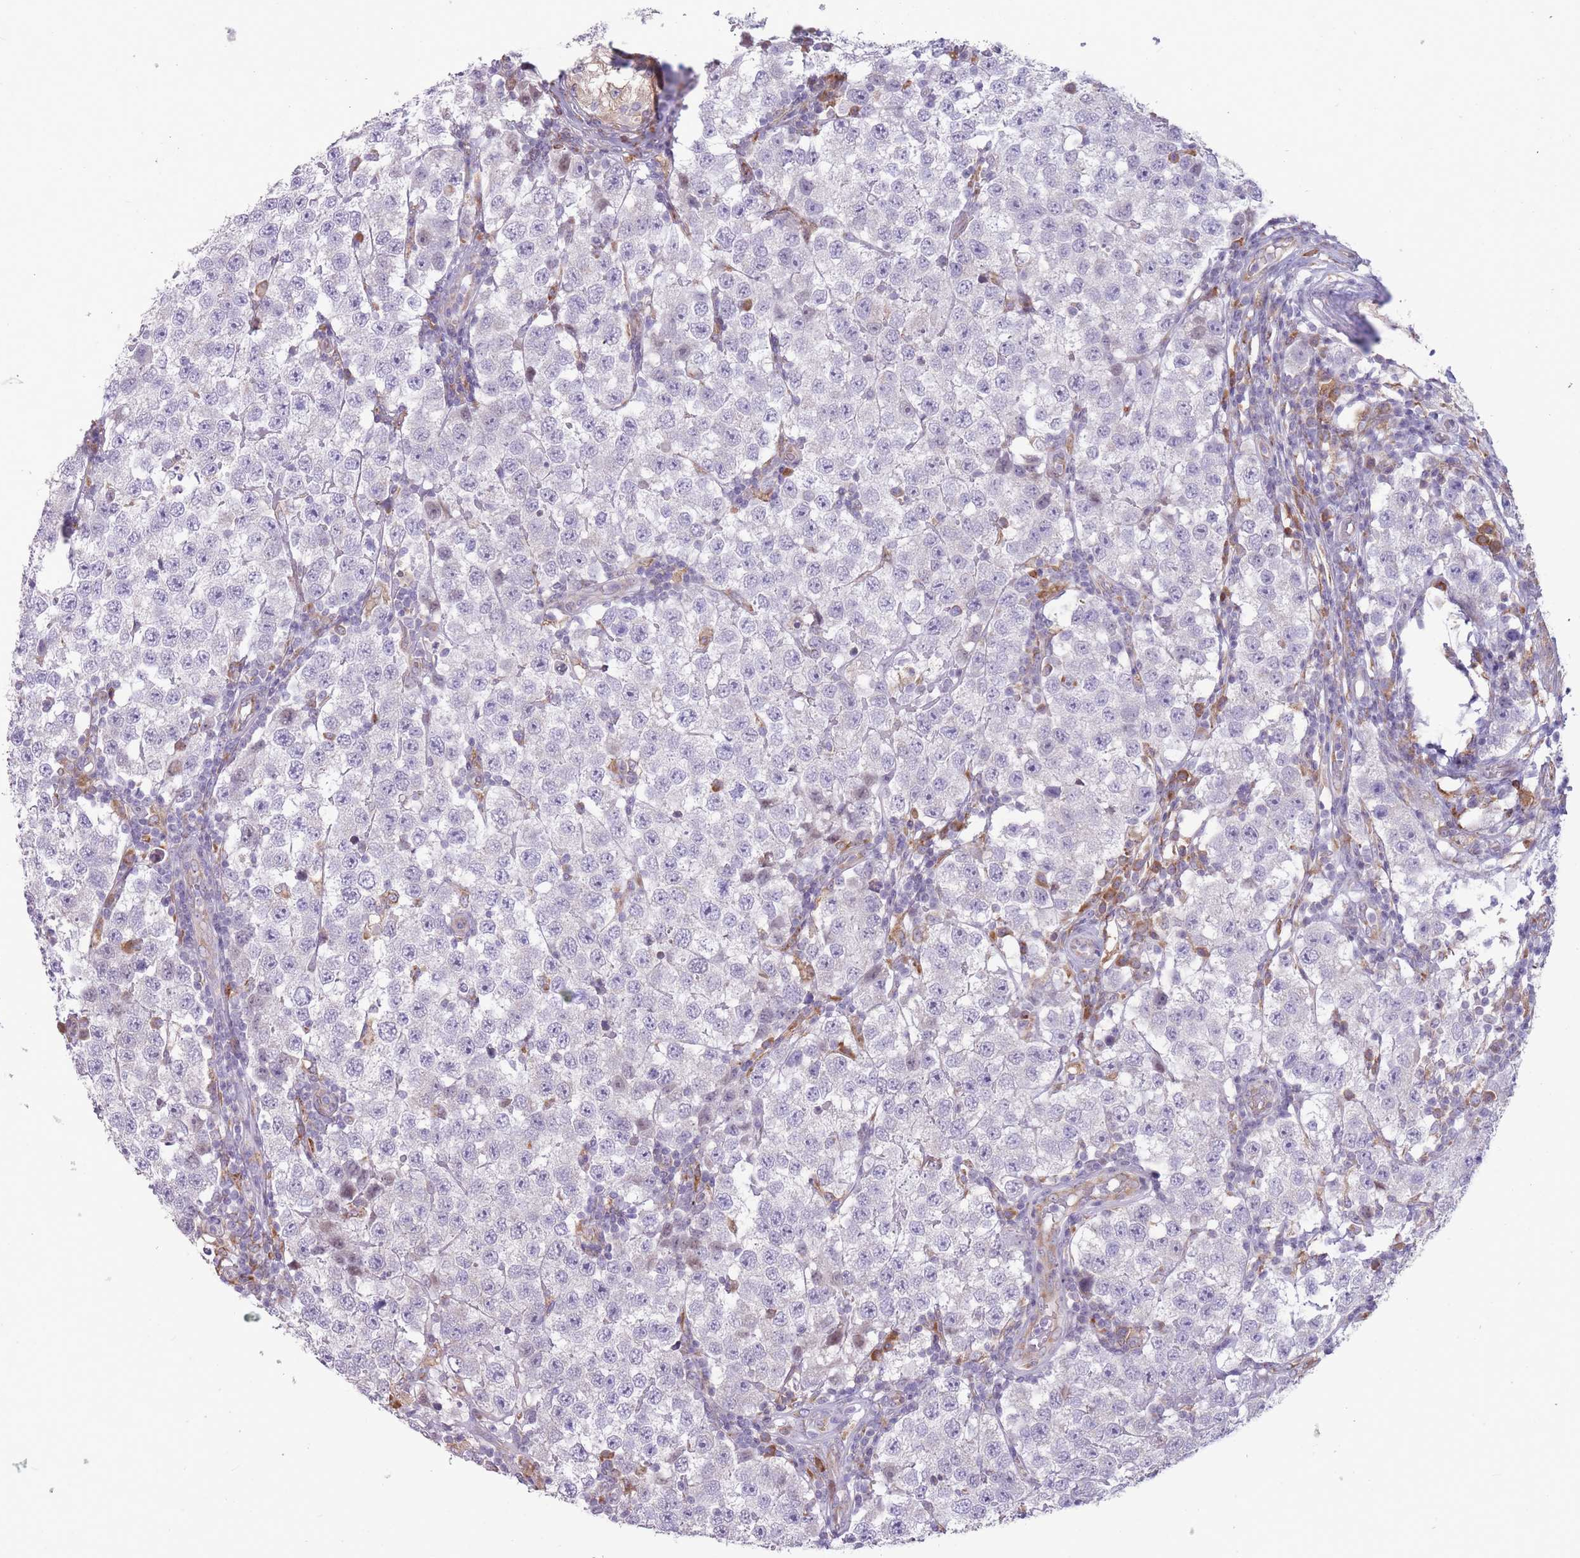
{"staining": {"intensity": "negative", "quantity": "none", "location": "none"}, "tissue": "testis cancer", "cell_type": "Tumor cells", "image_type": "cancer", "snomed": [{"axis": "morphology", "description": "Seminoma, NOS"}, {"axis": "topography", "description": "Testis"}], "caption": "A histopathology image of seminoma (testis) stained for a protein demonstrates no brown staining in tumor cells.", "gene": "TRAPPC5", "patient": {"sex": "male", "age": 34}}